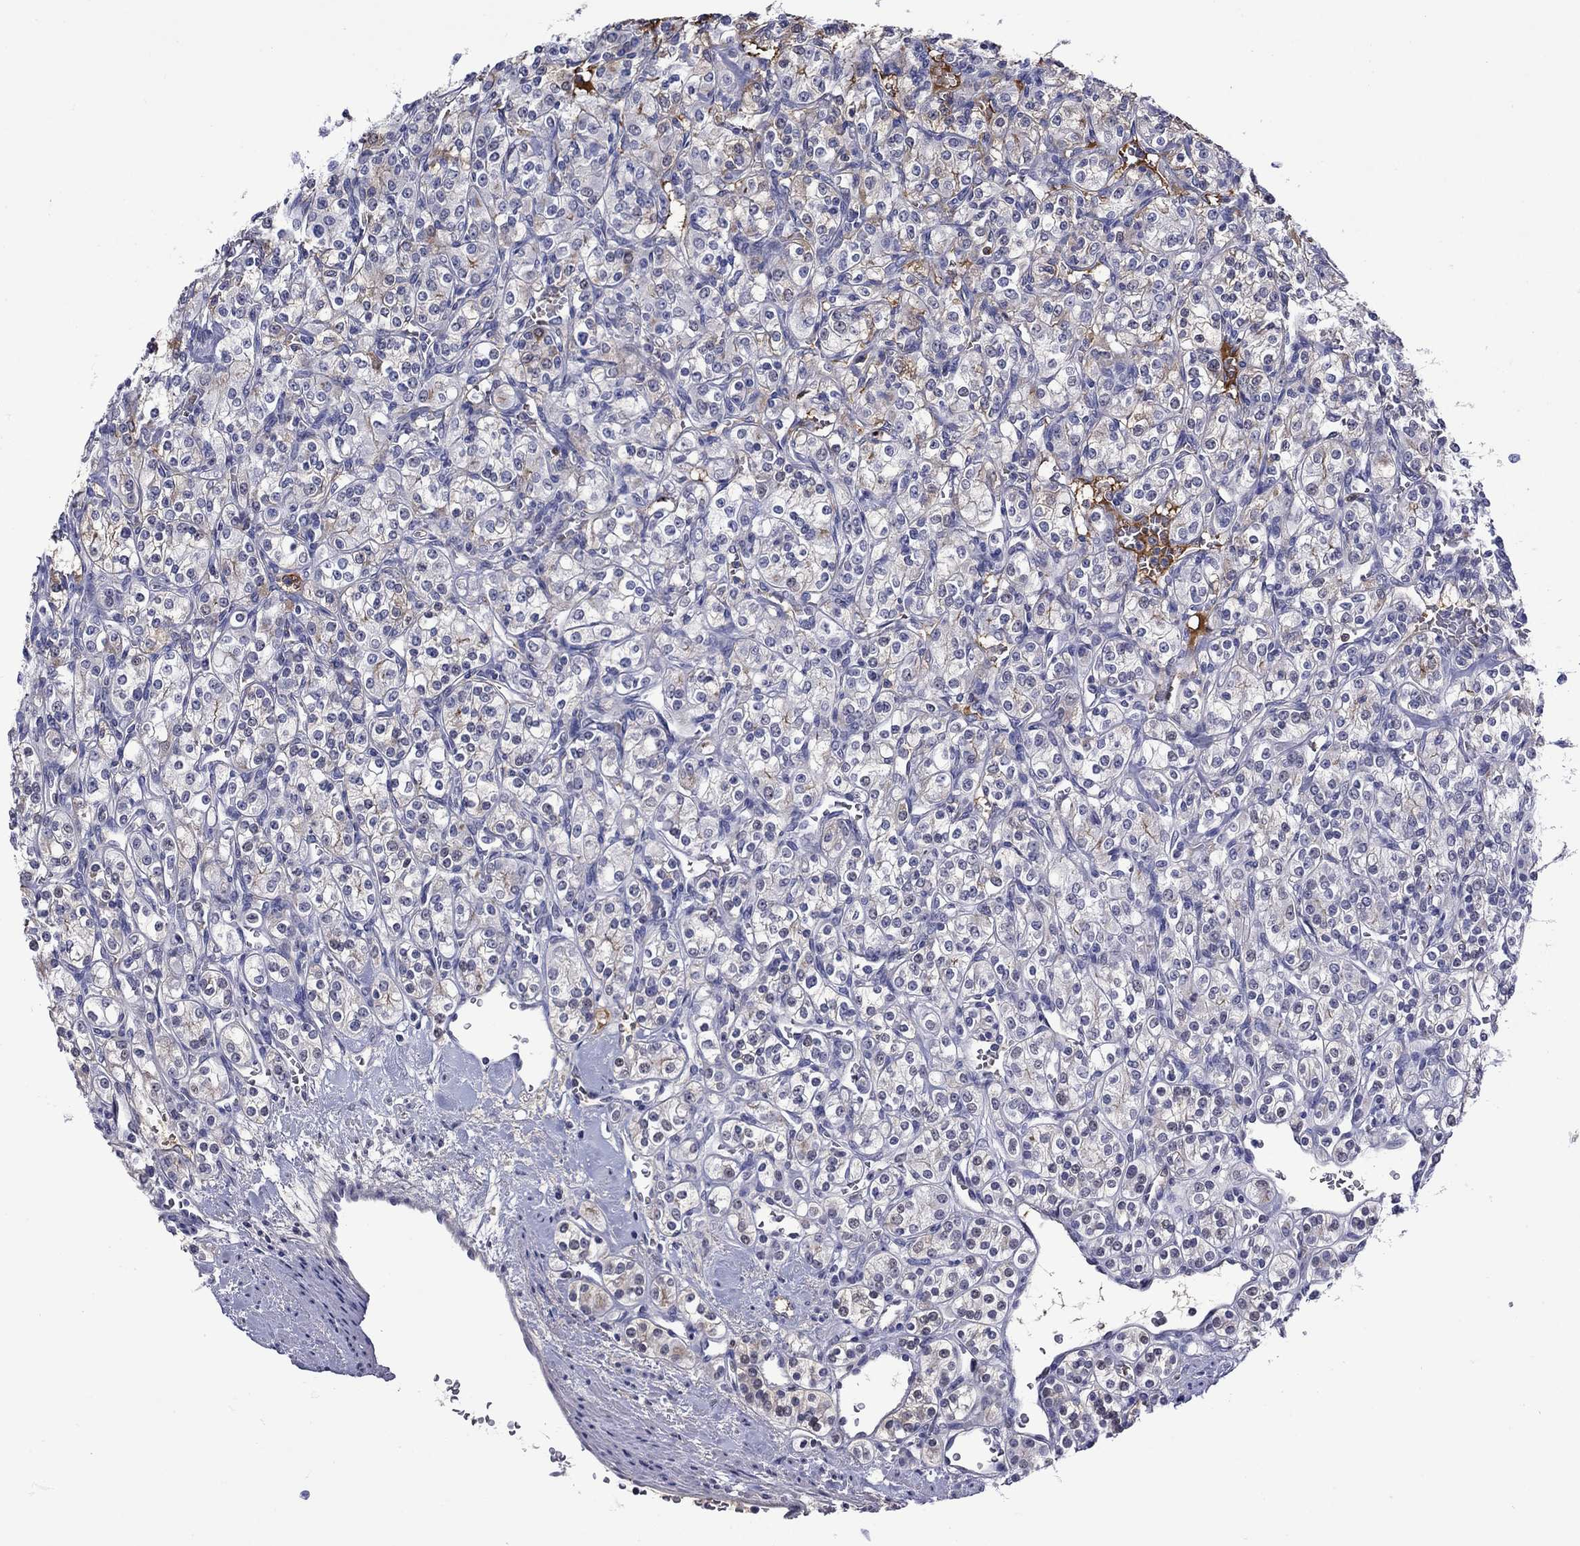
{"staining": {"intensity": "negative", "quantity": "none", "location": "none"}, "tissue": "renal cancer", "cell_type": "Tumor cells", "image_type": "cancer", "snomed": [{"axis": "morphology", "description": "Adenocarcinoma, NOS"}, {"axis": "topography", "description": "Kidney"}], "caption": "Image shows no protein expression in tumor cells of renal cancer (adenocarcinoma) tissue.", "gene": "APOA2", "patient": {"sex": "male", "age": 77}}